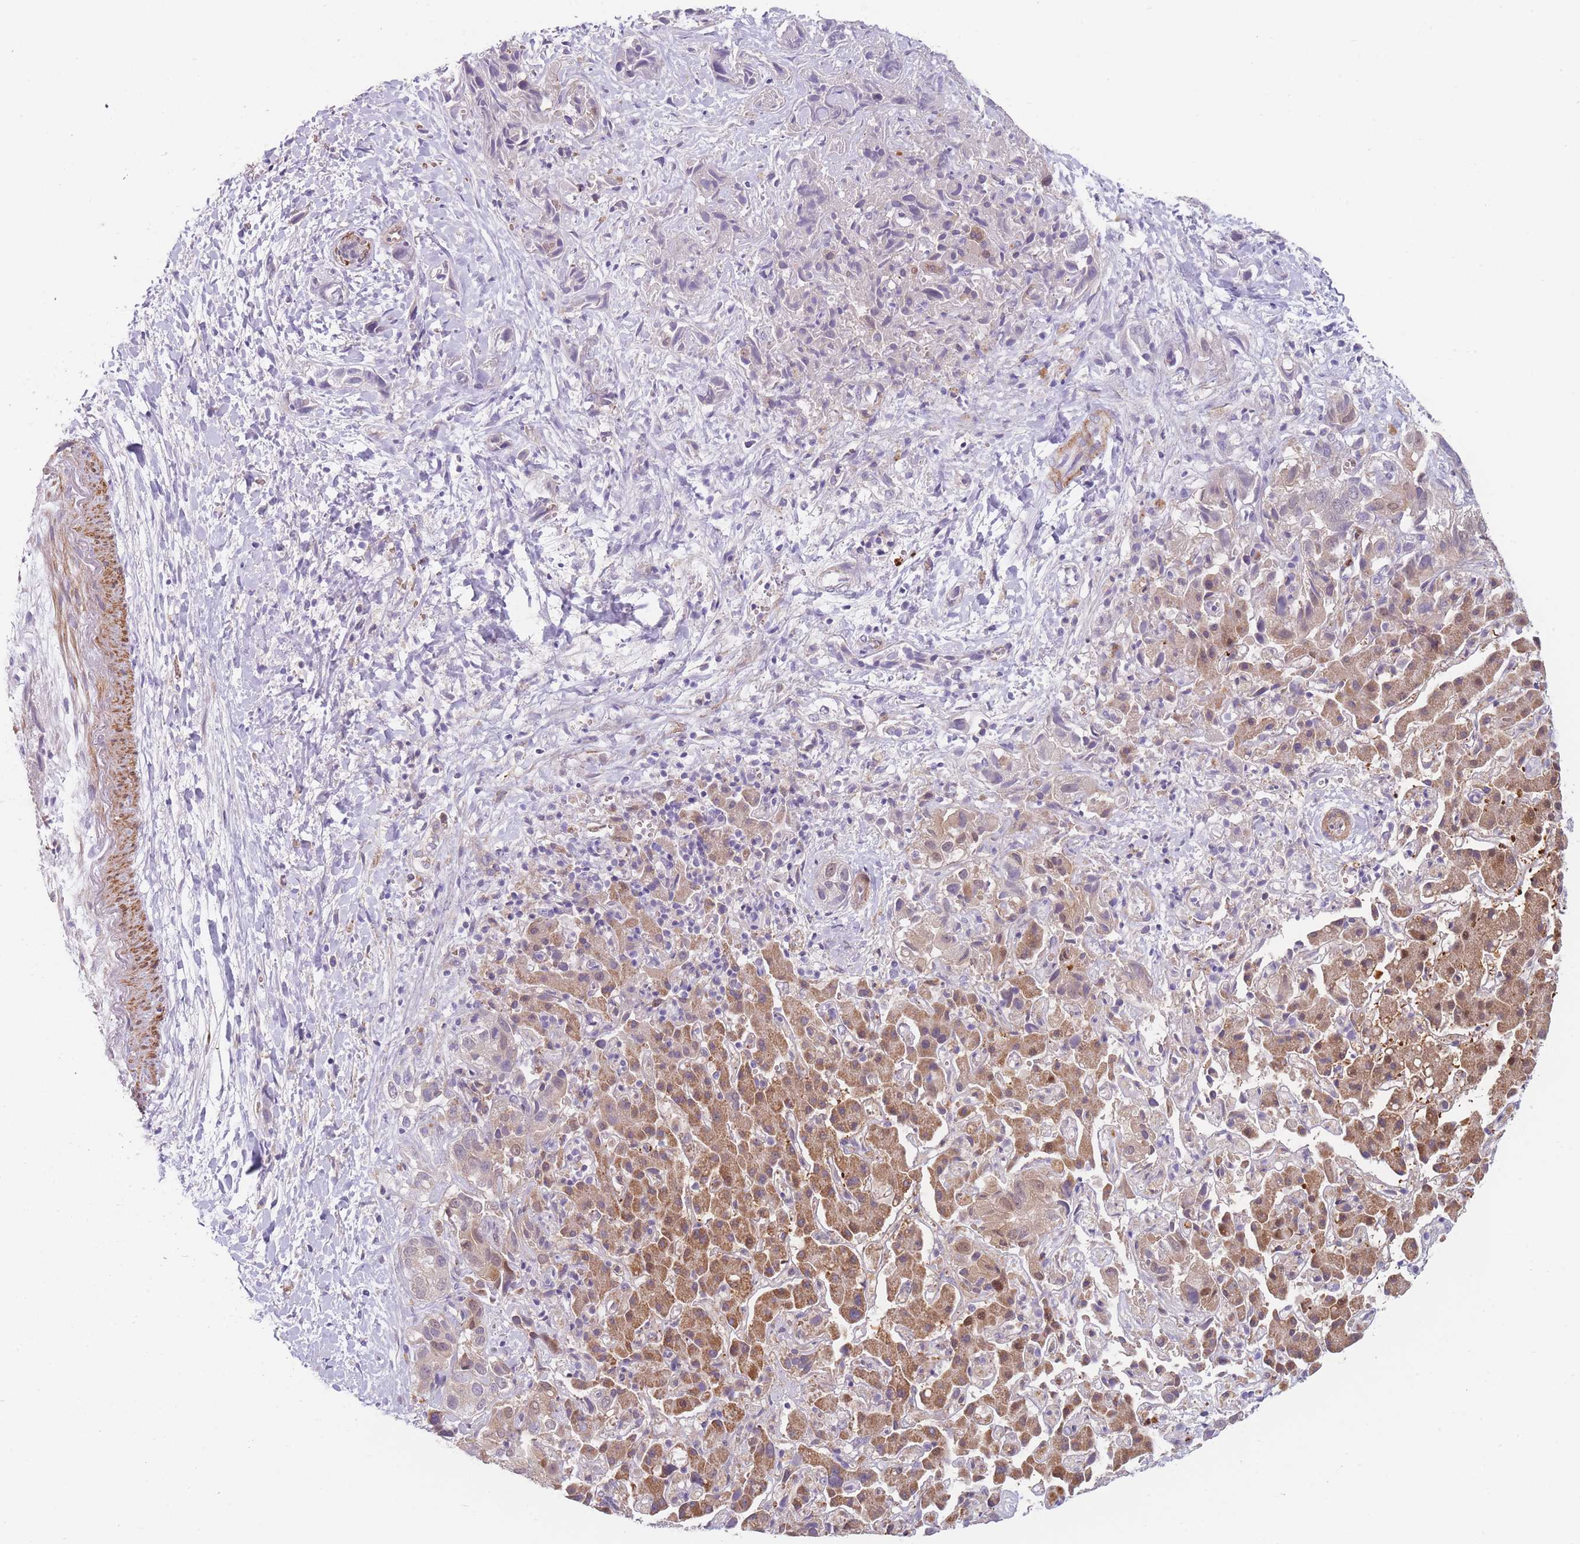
{"staining": {"intensity": "negative", "quantity": "none", "location": "none"}, "tissue": "liver cancer", "cell_type": "Tumor cells", "image_type": "cancer", "snomed": [{"axis": "morphology", "description": "Cholangiocarcinoma"}, {"axis": "topography", "description": "Liver"}], "caption": "Tumor cells are negative for protein expression in human cholangiocarcinoma (liver).", "gene": "SMPD4", "patient": {"sex": "female", "age": 52}}